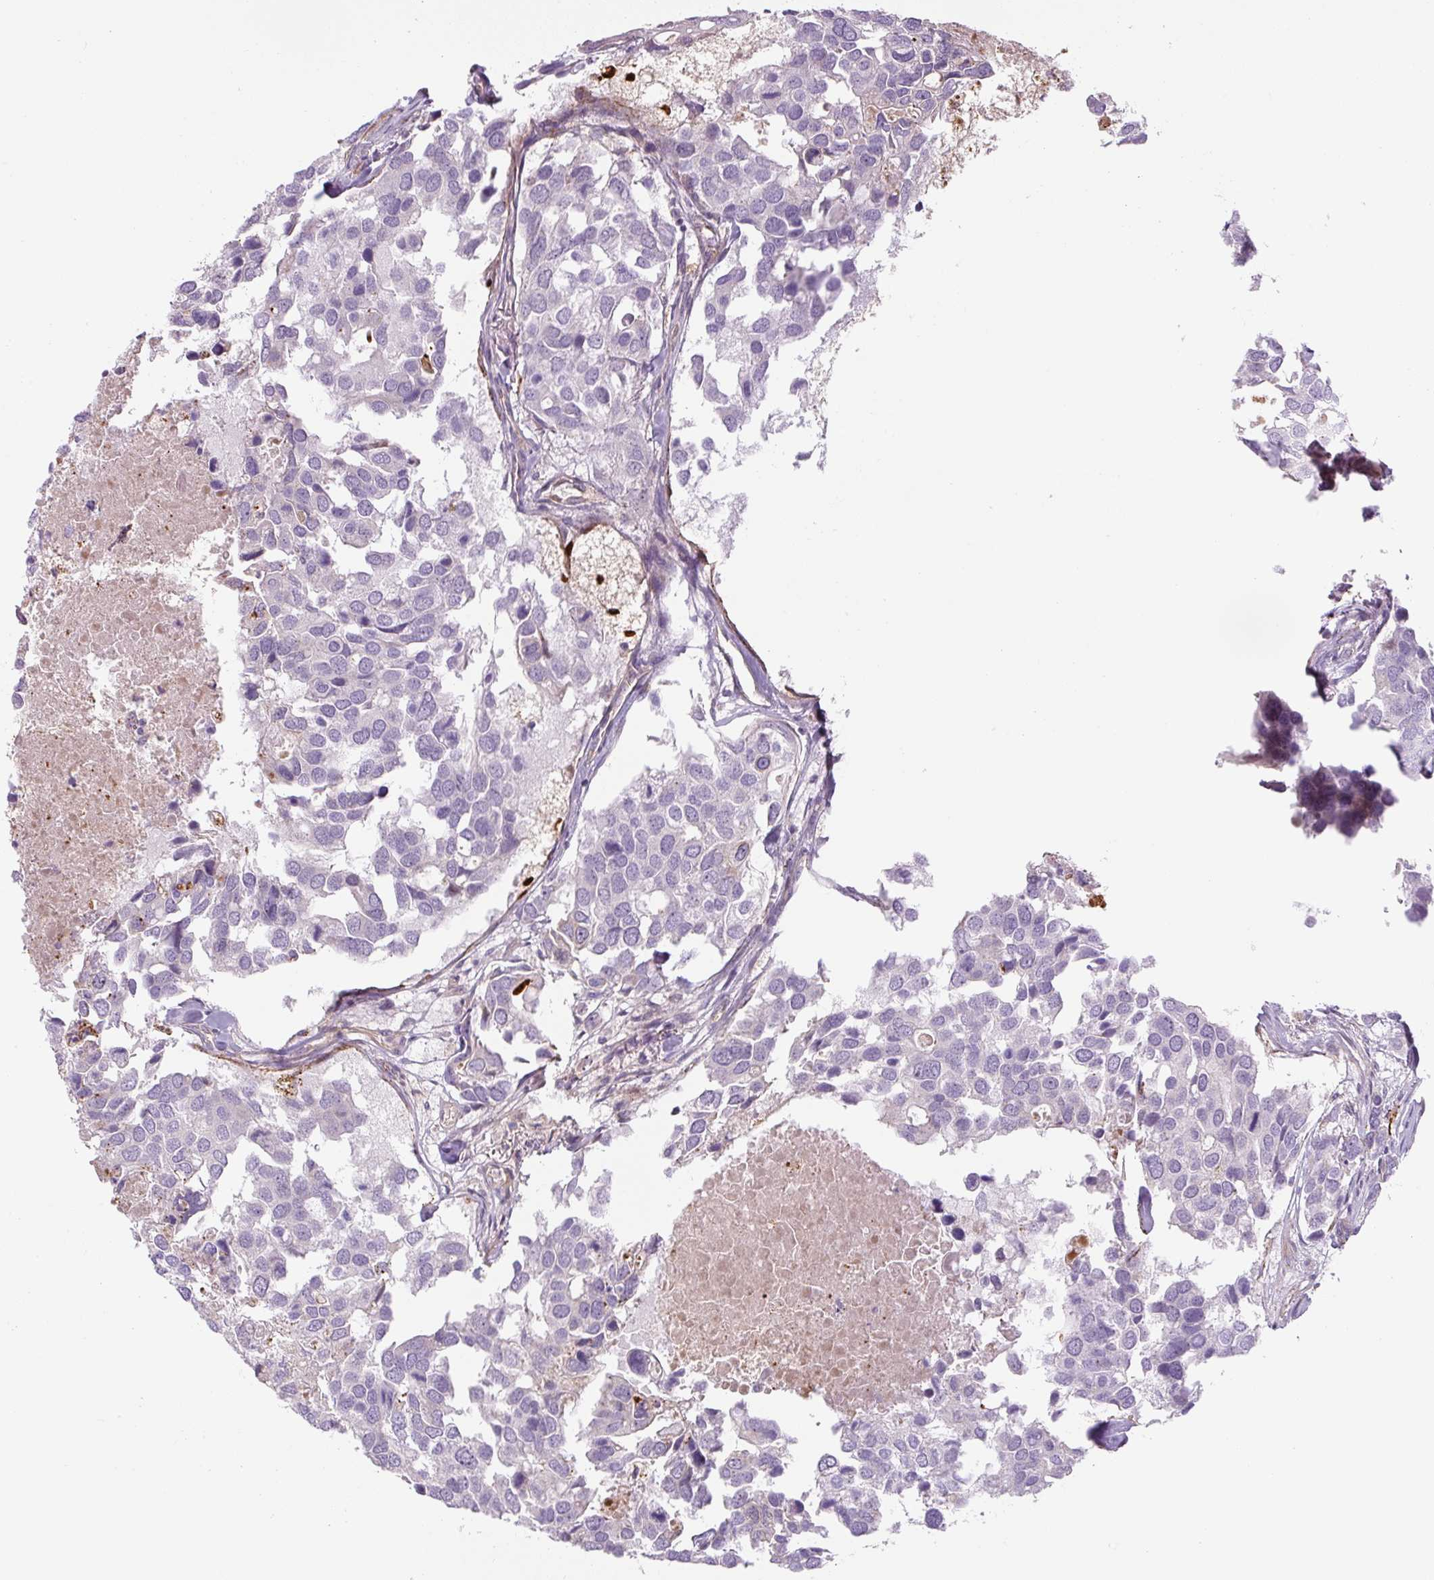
{"staining": {"intensity": "negative", "quantity": "none", "location": "none"}, "tissue": "breast cancer", "cell_type": "Tumor cells", "image_type": "cancer", "snomed": [{"axis": "morphology", "description": "Duct carcinoma"}, {"axis": "topography", "description": "Breast"}], "caption": "Breast cancer was stained to show a protein in brown. There is no significant staining in tumor cells.", "gene": "CCNI2", "patient": {"sex": "female", "age": 83}}